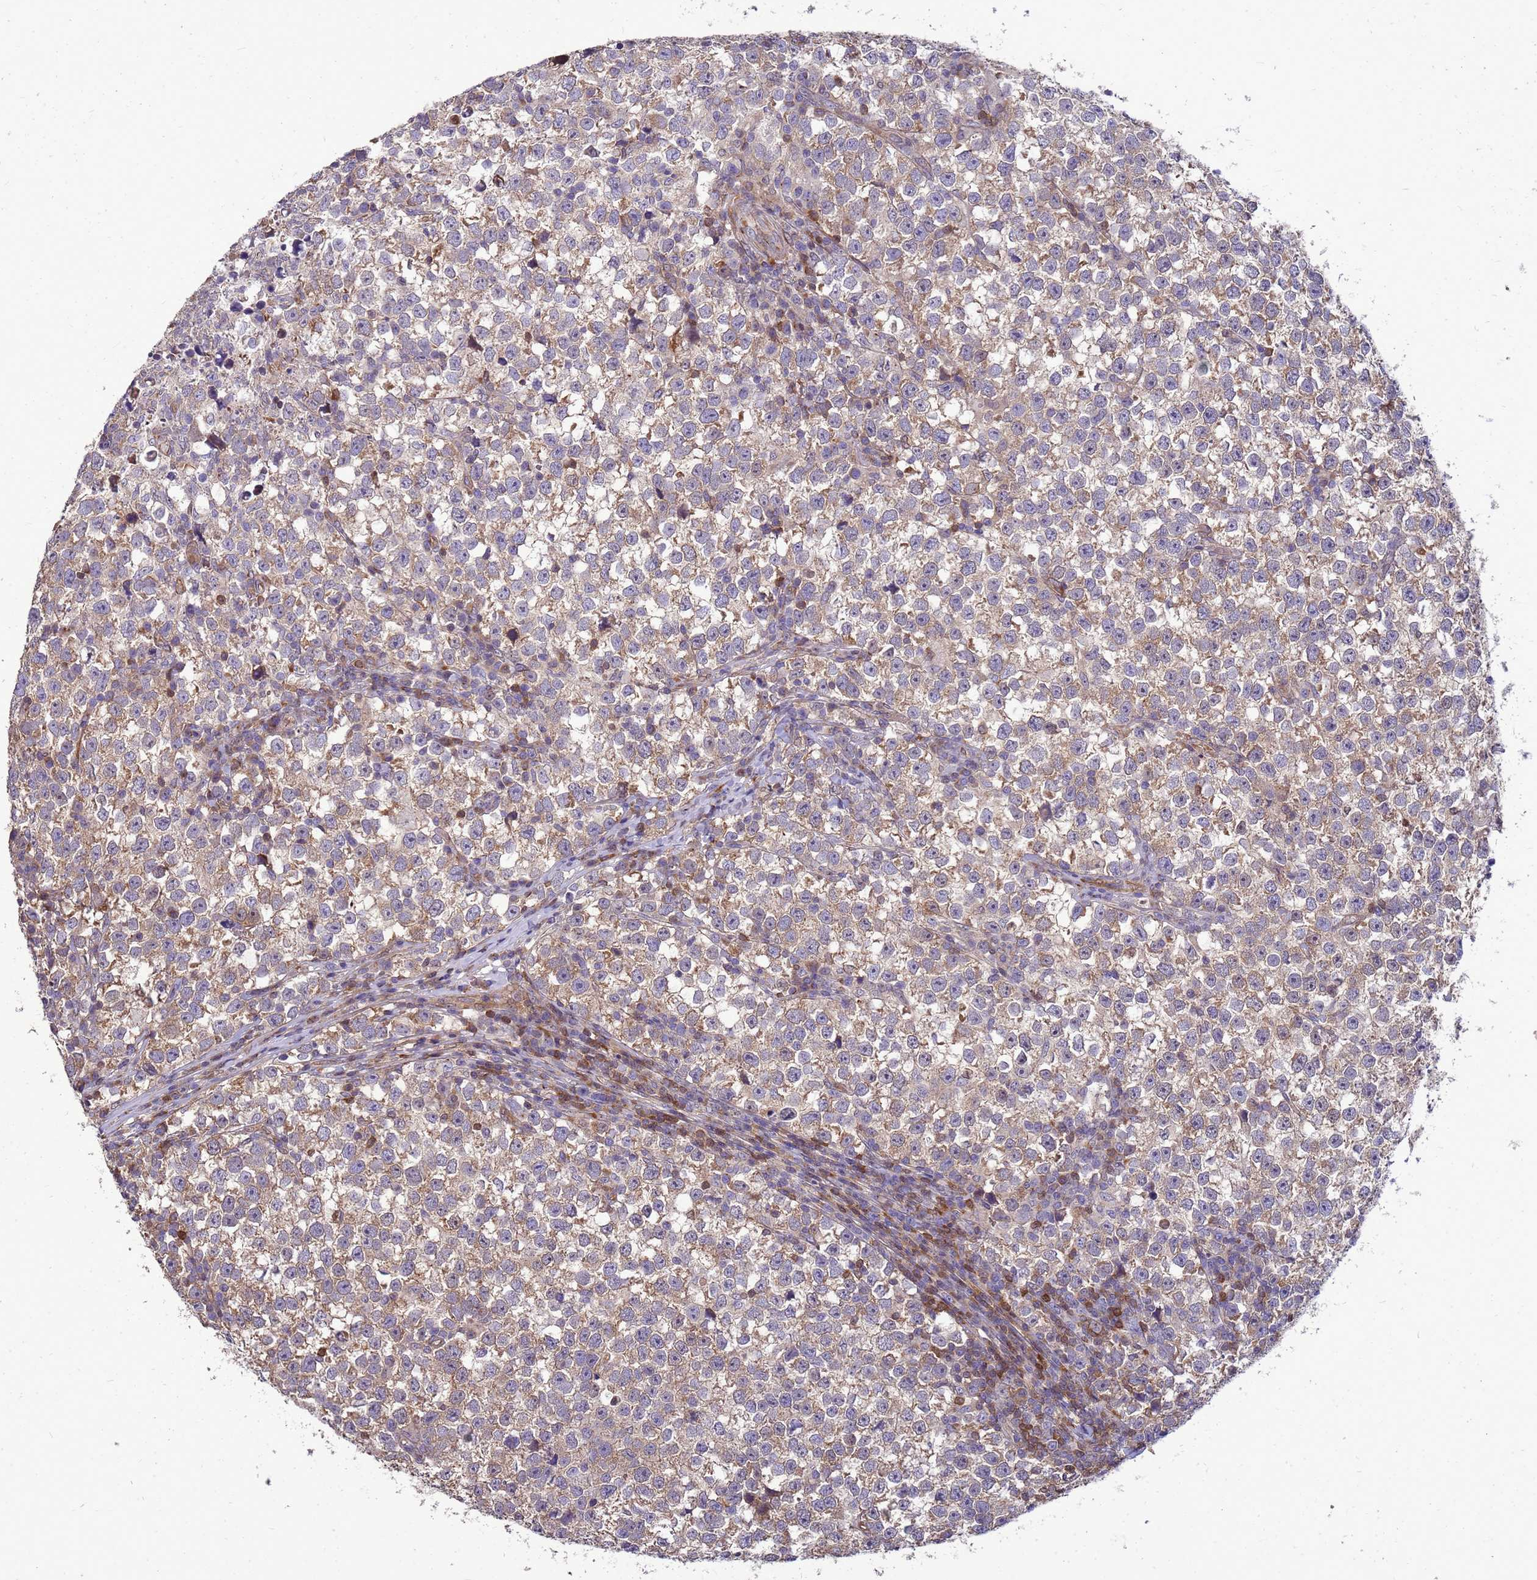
{"staining": {"intensity": "weak", "quantity": "25%-75%", "location": "cytoplasmic/membranous"}, "tissue": "testis cancer", "cell_type": "Tumor cells", "image_type": "cancer", "snomed": [{"axis": "morphology", "description": "Normal tissue, NOS"}, {"axis": "morphology", "description": "Seminoma, NOS"}, {"axis": "topography", "description": "Testis"}], "caption": "Testis cancer stained with DAB (3,3'-diaminobenzidine) IHC shows low levels of weak cytoplasmic/membranous positivity in about 25%-75% of tumor cells. (IHC, brightfield microscopy, high magnification).", "gene": "EIF4EBP3", "patient": {"sex": "male", "age": 43}}